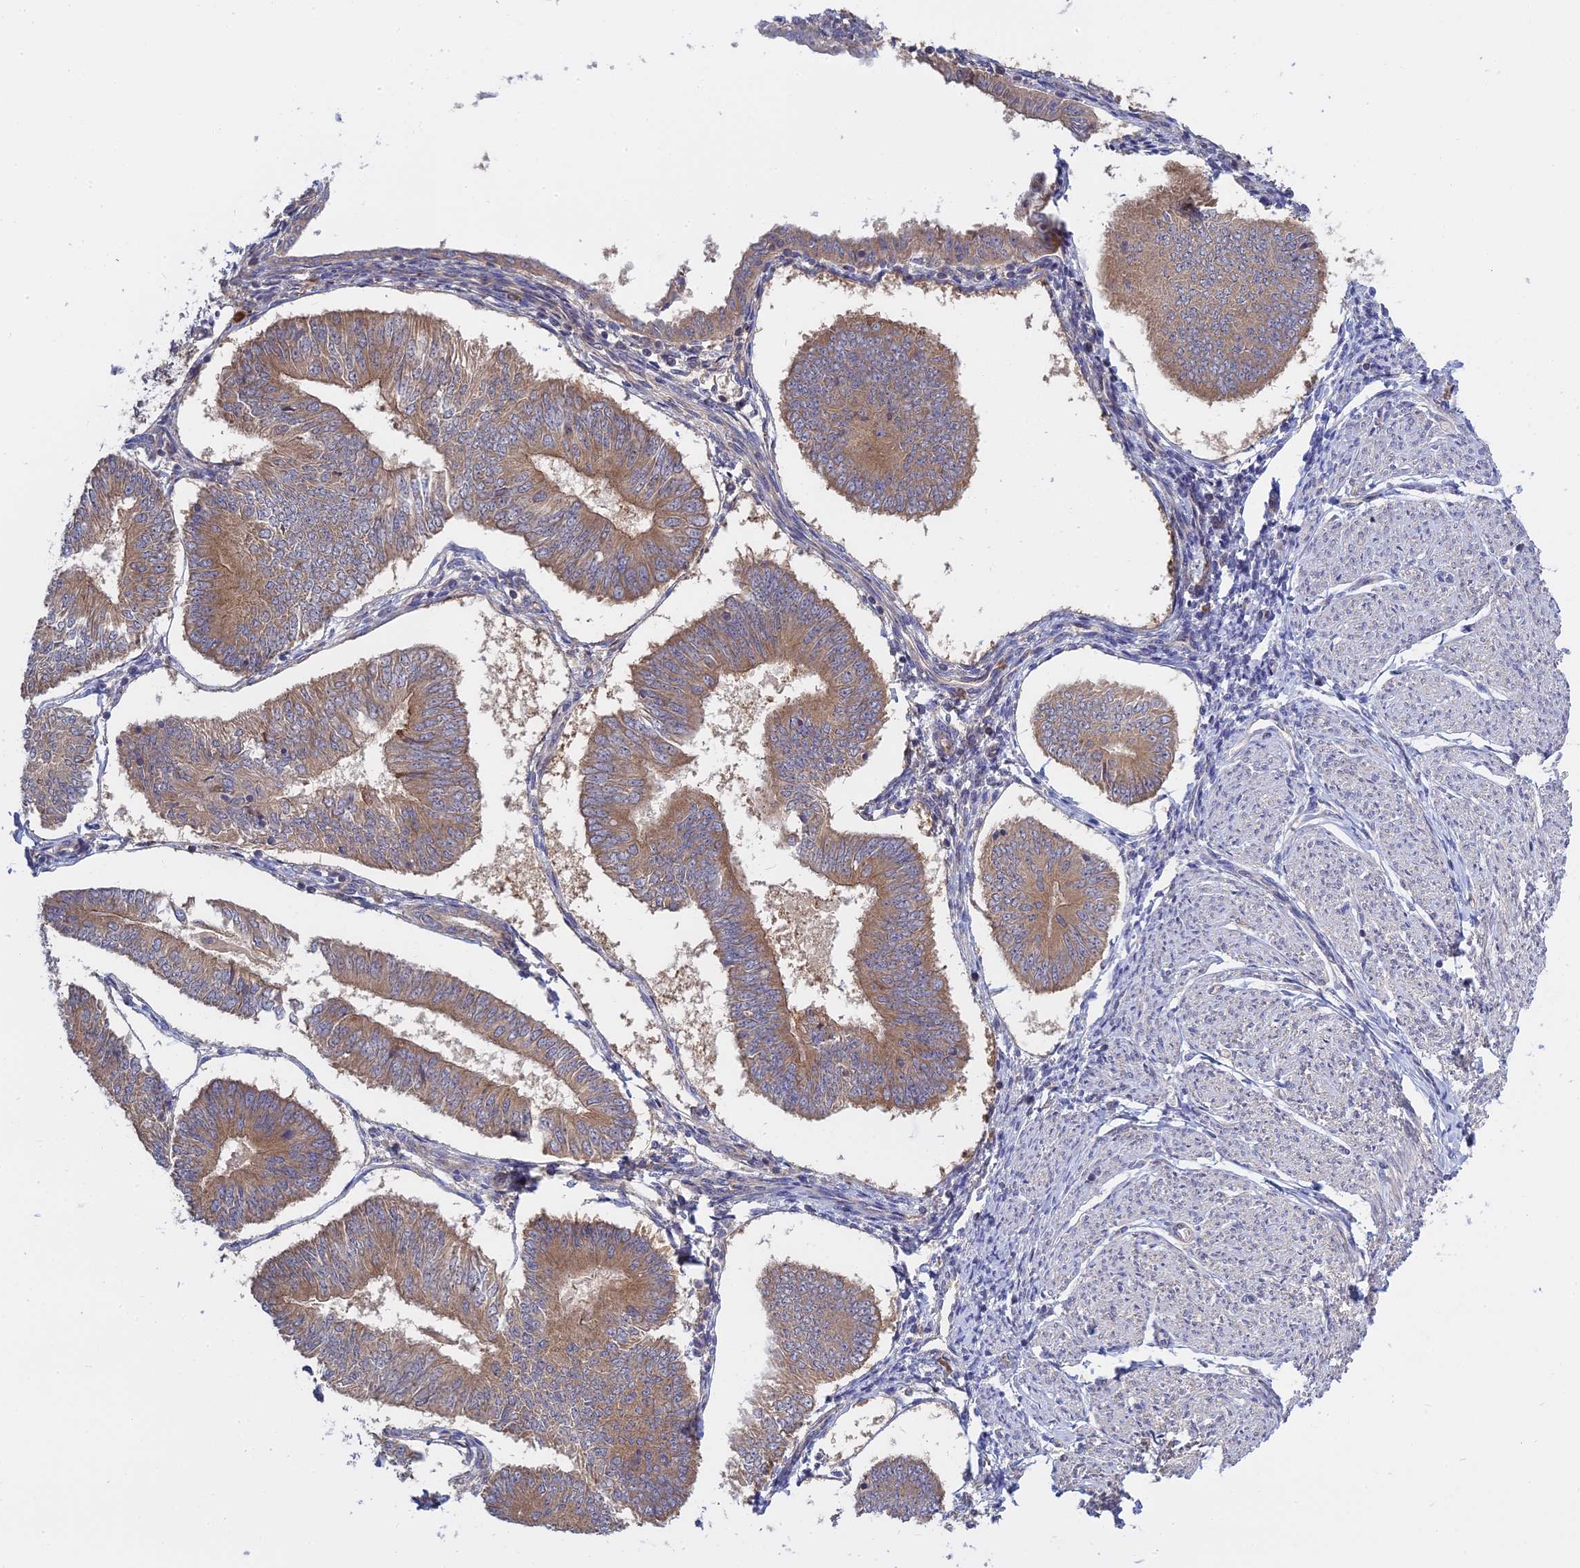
{"staining": {"intensity": "moderate", "quantity": ">75%", "location": "cytoplasmic/membranous"}, "tissue": "endometrial cancer", "cell_type": "Tumor cells", "image_type": "cancer", "snomed": [{"axis": "morphology", "description": "Adenocarcinoma, NOS"}, {"axis": "topography", "description": "Endometrium"}], "caption": "High-power microscopy captured an immunohistochemistry image of endometrial cancer, revealing moderate cytoplasmic/membranous expression in about >75% of tumor cells. The protein is stained brown, and the nuclei are stained in blue (DAB IHC with brightfield microscopy, high magnification).", "gene": "IL21R", "patient": {"sex": "female", "age": 58}}